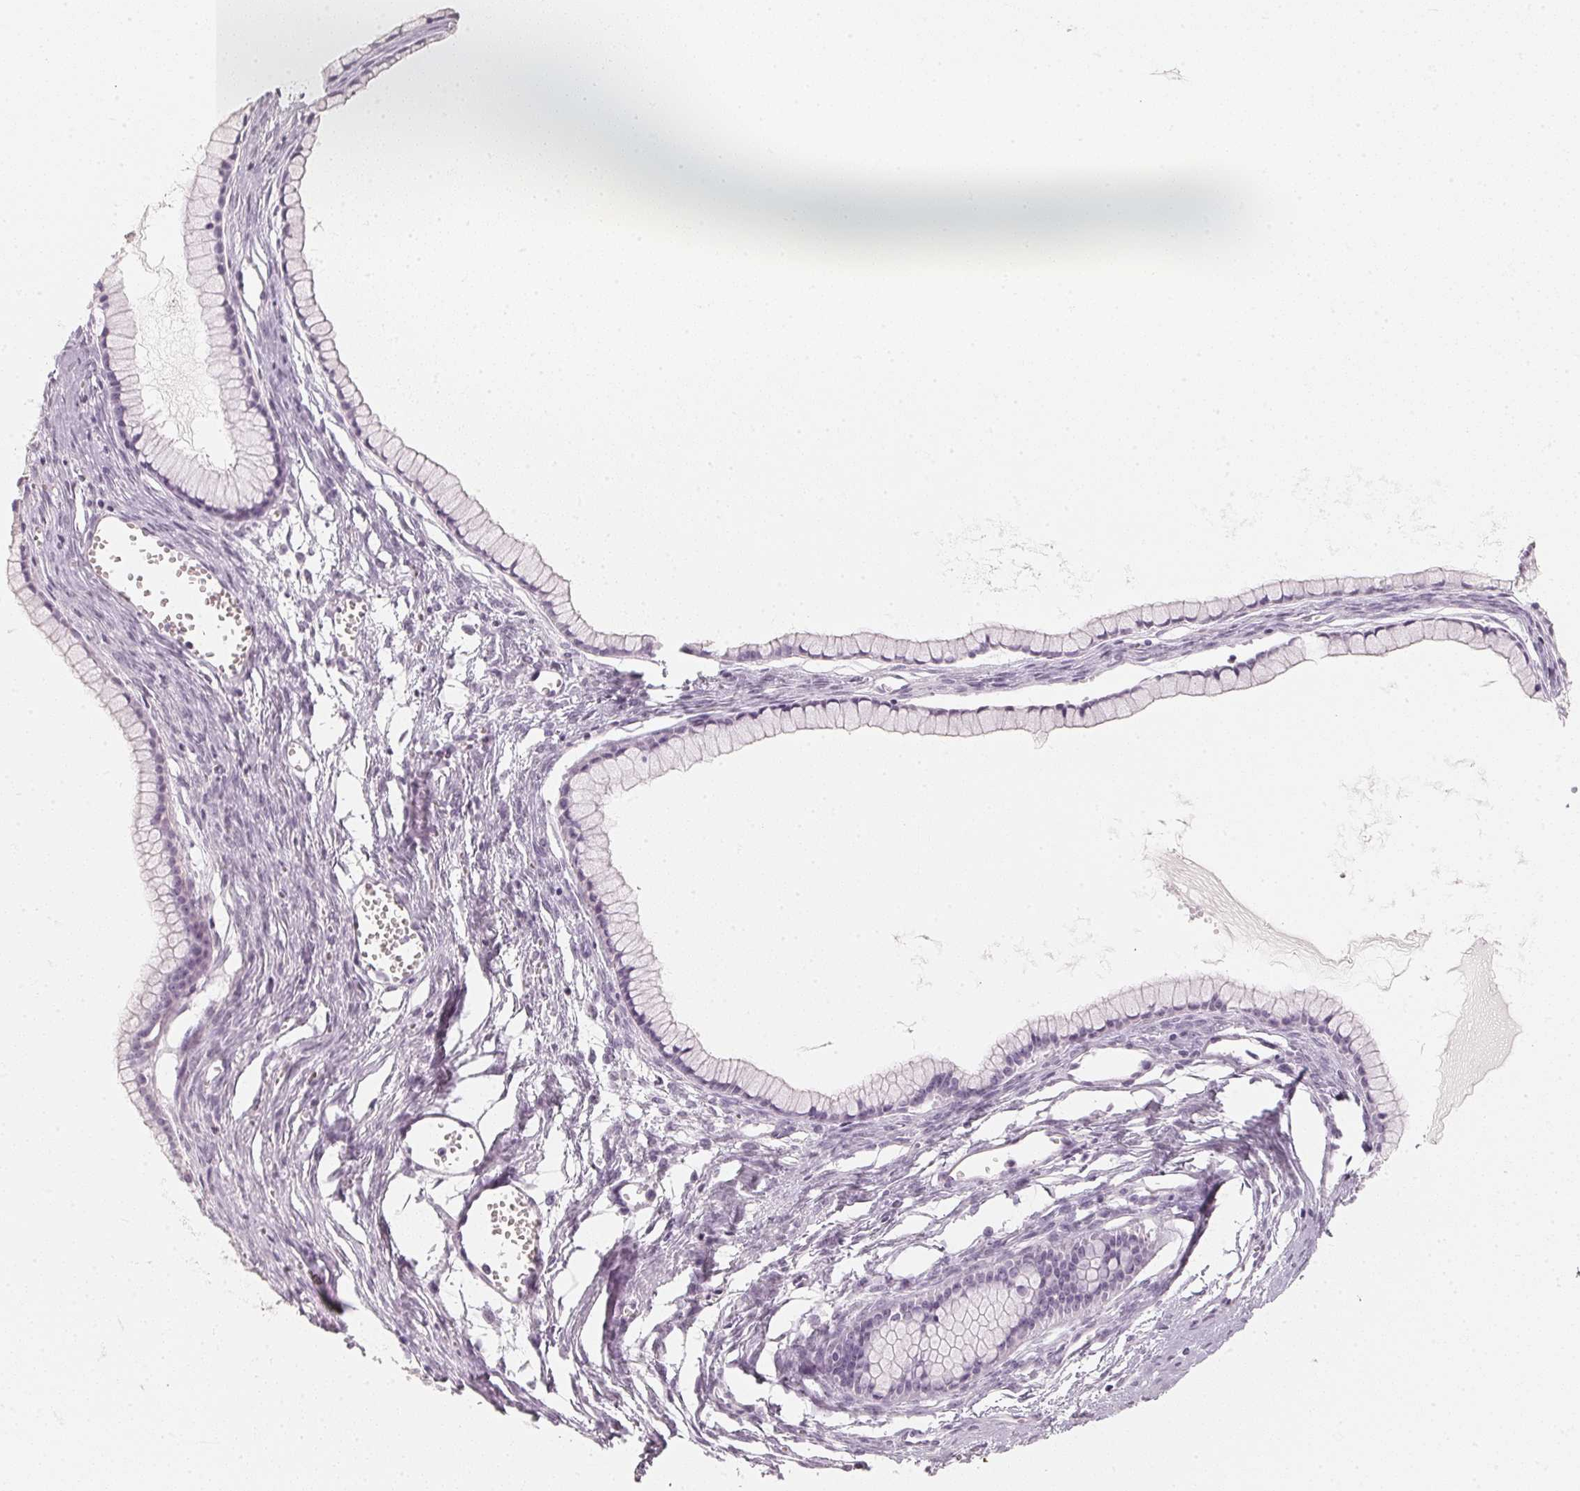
{"staining": {"intensity": "negative", "quantity": "none", "location": "none"}, "tissue": "ovarian cancer", "cell_type": "Tumor cells", "image_type": "cancer", "snomed": [{"axis": "morphology", "description": "Cystadenocarcinoma, mucinous, NOS"}, {"axis": "topography", "description": "Ovary"}], "caption": "Ovarian cancer was stained to show a protein in brown. There is no significant expression in tumor cells.", "gene": "SLC22A8", "patient": {"sex": "female", "age": 41}}